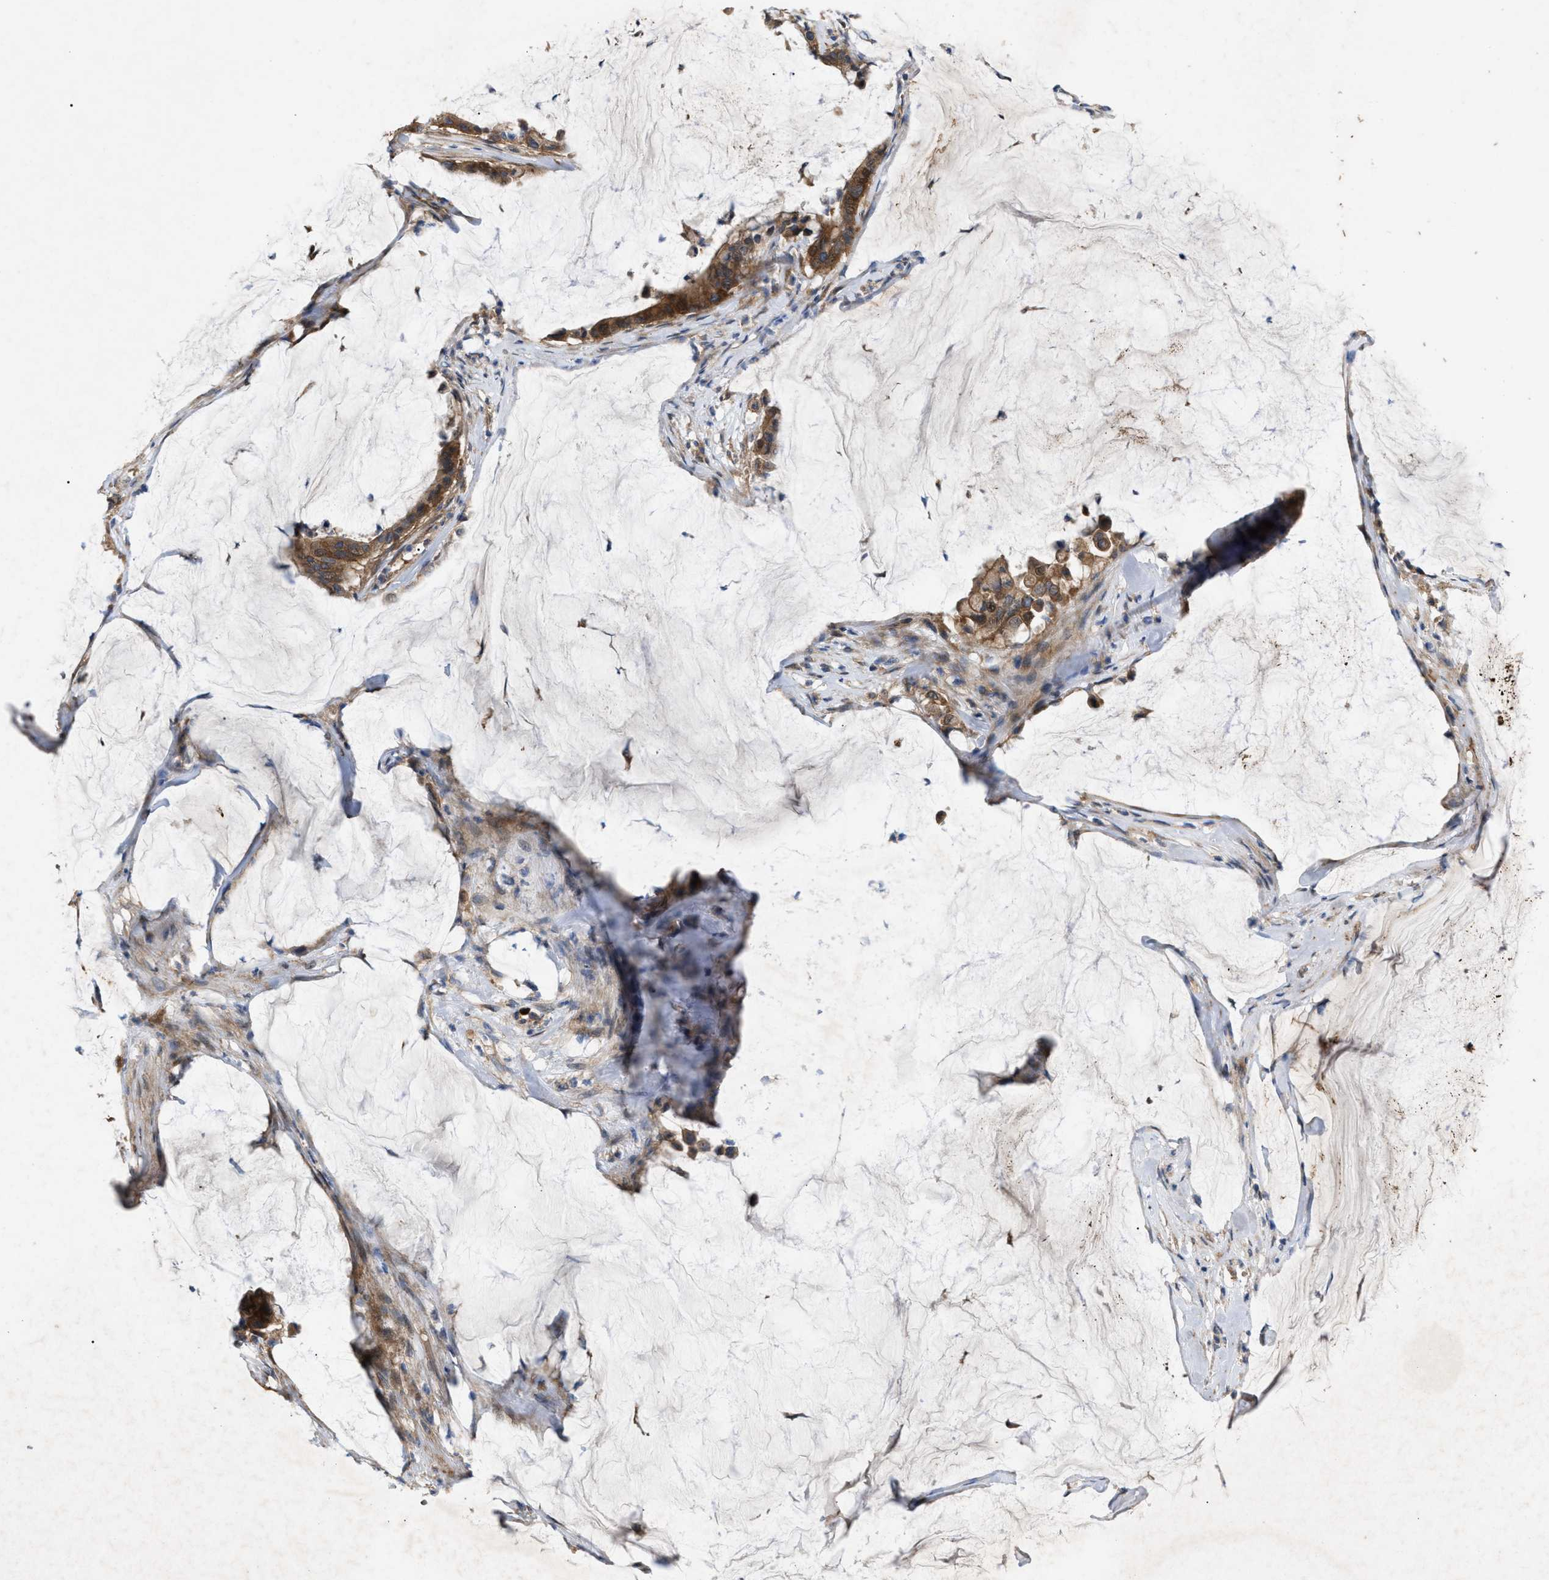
{"staining": {"intensity": "moderate", "quantity": ">75%", "location": "cytoplasmic/membranous"}, "tissue": "pancreatic cancer", "cell_type": "Tumor cells", "image_type": "cancer", "snomed": [{"axis": "morphology", "description": "Adenocarcinoma, NOS"}, {"axis": "topography", "description": "Pancreas"}], "caption": "This is a micrograph of immunohistochemistry staining of adenocarcinoma (pancreatic), which shows moderate staining in the cytoplasmic/membranous of tumor cells.", "gene": "GCC1", "patient": {"sex": "male", "age": 41}}